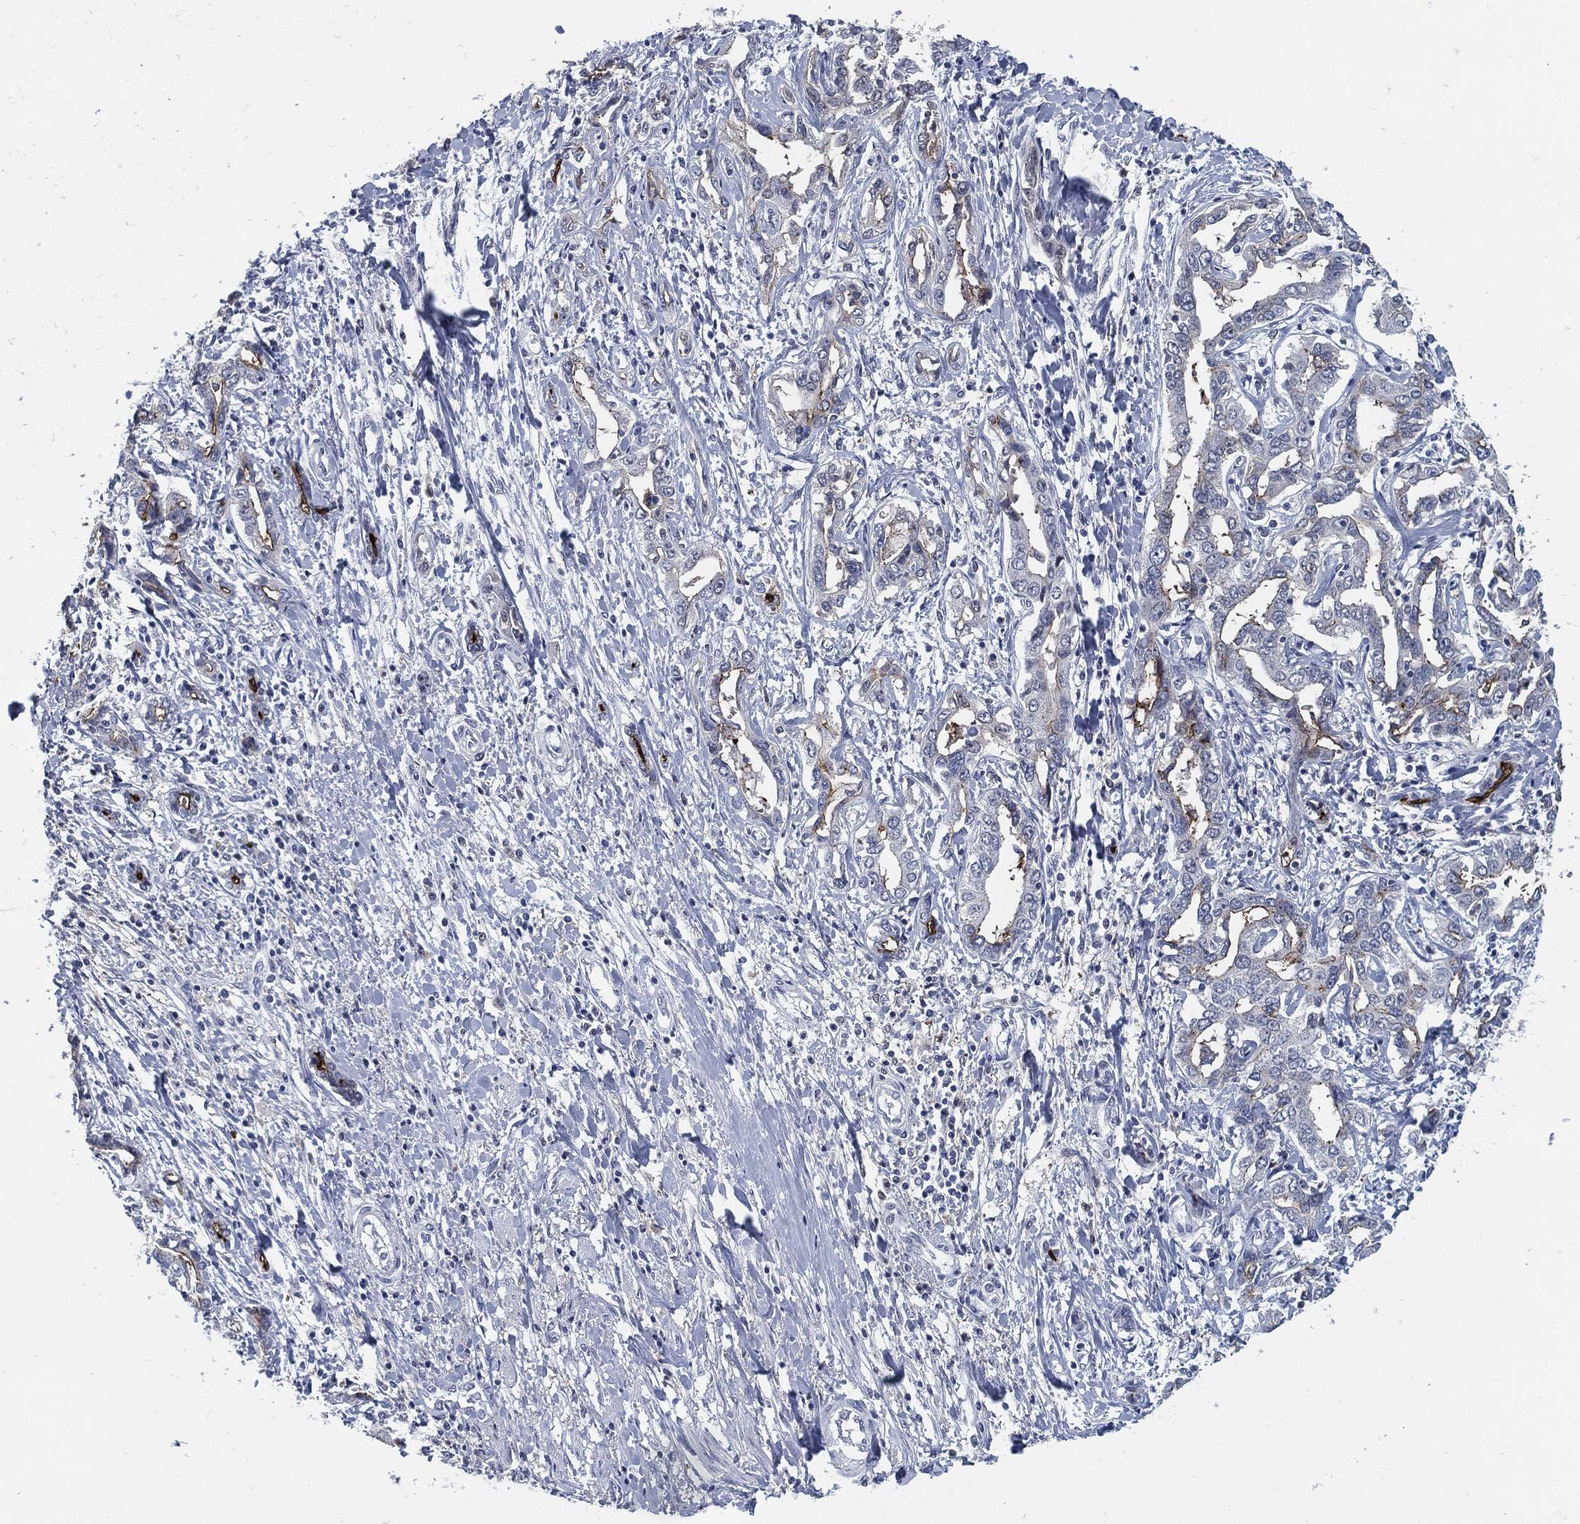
{"staining": {"intensity": "moderate", "quantity": "<25%", "location": "cytoplasmic/membranous"}, "tissue": "liver cancer", "cell_type": "Tumor cells", "image_type": "cancer", "snomed": [{"axis": "morphology", "description": "Cholangiocarcinoma"}, {"axis": "topography", "description": "Liver"}], "caption": "Moderate cytoplasmic/membranous protein staining is identified in approximately <25% of tumor cells in cholangiocarcinoma (liver). Immunohistochemistry stains the protein in brown and the nuclei are stained blue.", "gene": "PROM1", "patient": {"sex": "male", "age": 59}}